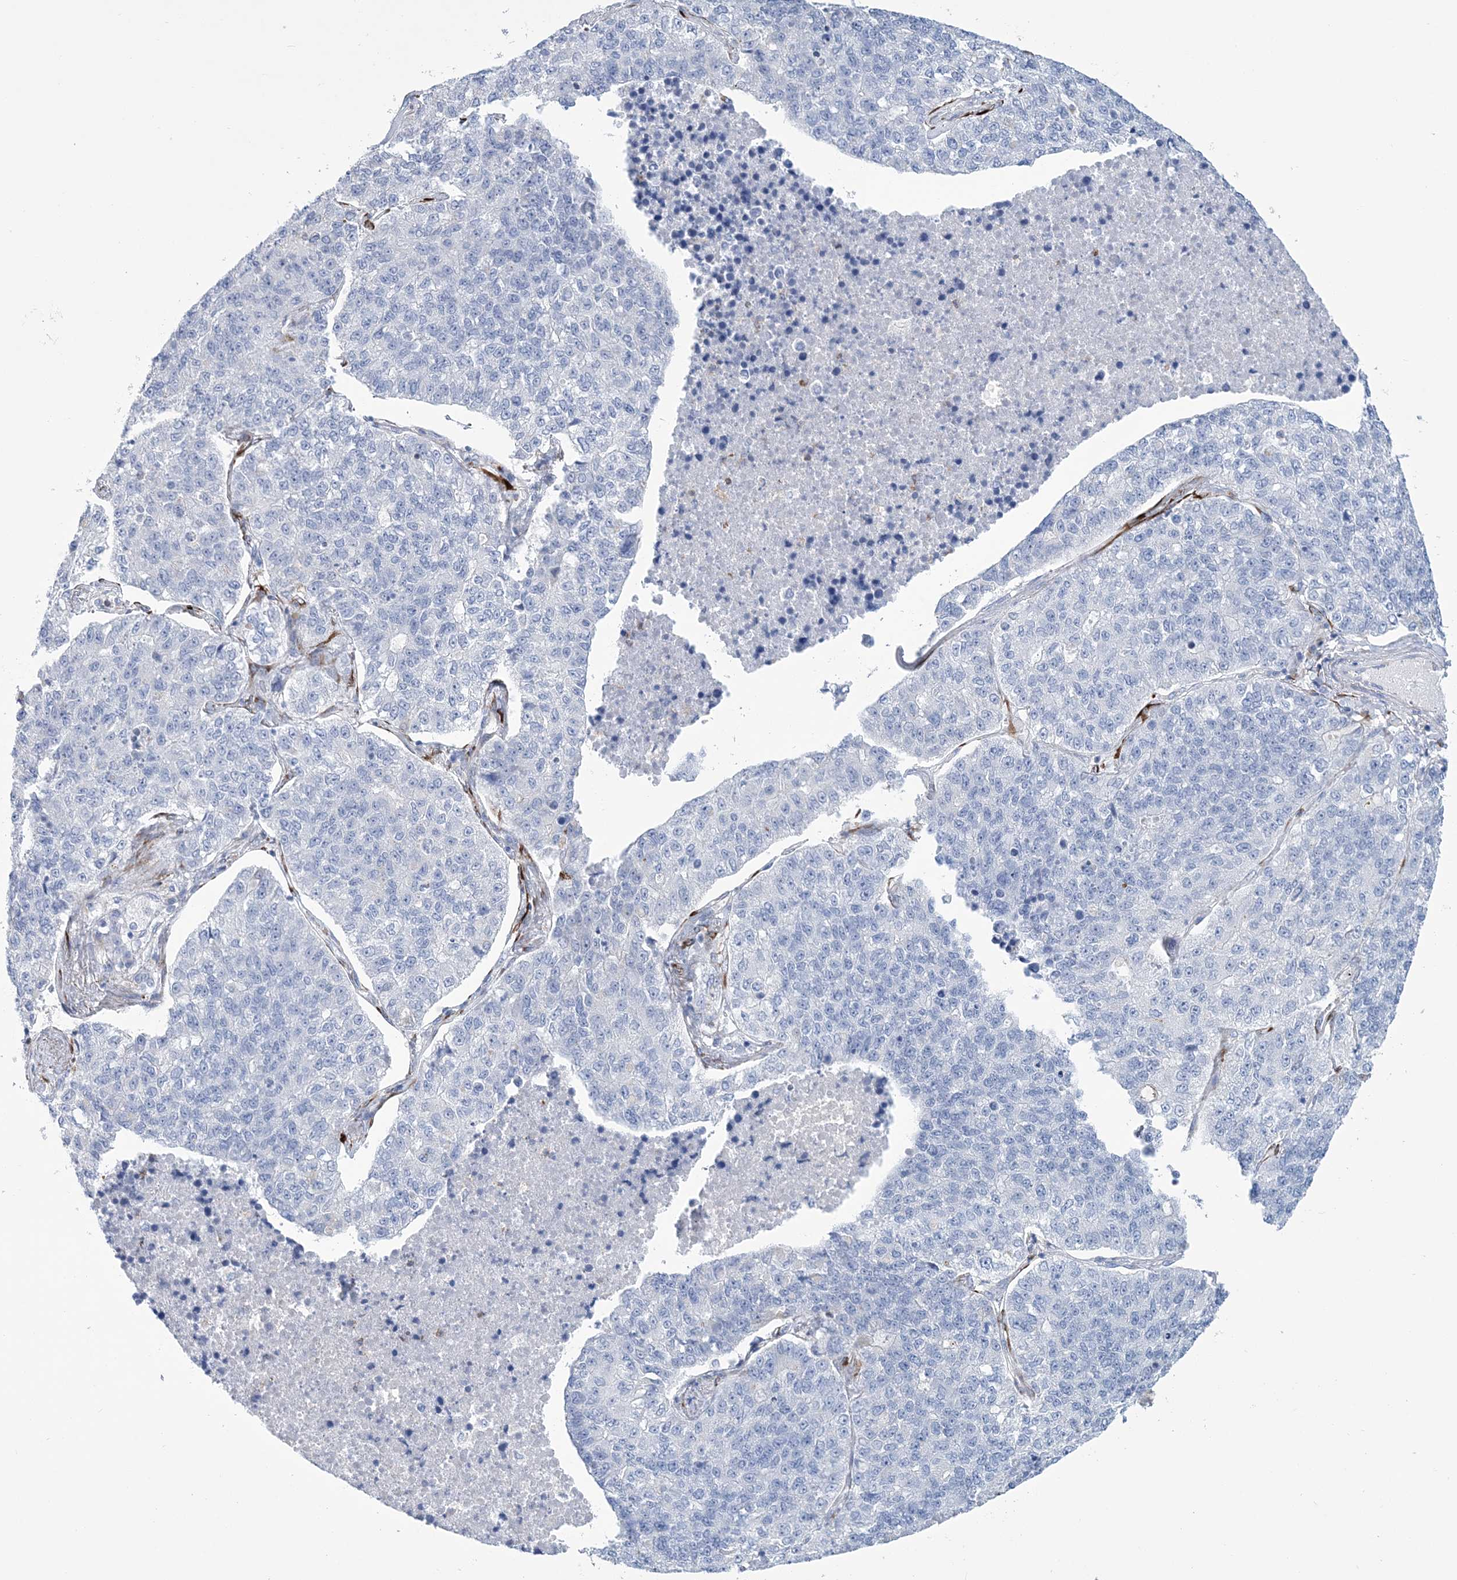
{"staining": {"intensity": "negative", "quantity": "none", "location": "none"}, "tissue": "lung cancer", "cell_type": "Tumor cells", "image_type": "cancer", "snomed": [{"axis": "morphology", "description": "Adenocarcinoma, NOS"}, {"axis": "topography", "description": "Lung"}], "caption": "A micrograph of lung adenocarcinoma stained for a protein exhibits no brown staining in tumor cells.", "gene": "RAB11FIP5", "patient": {"sex": "male", "age": 49}}